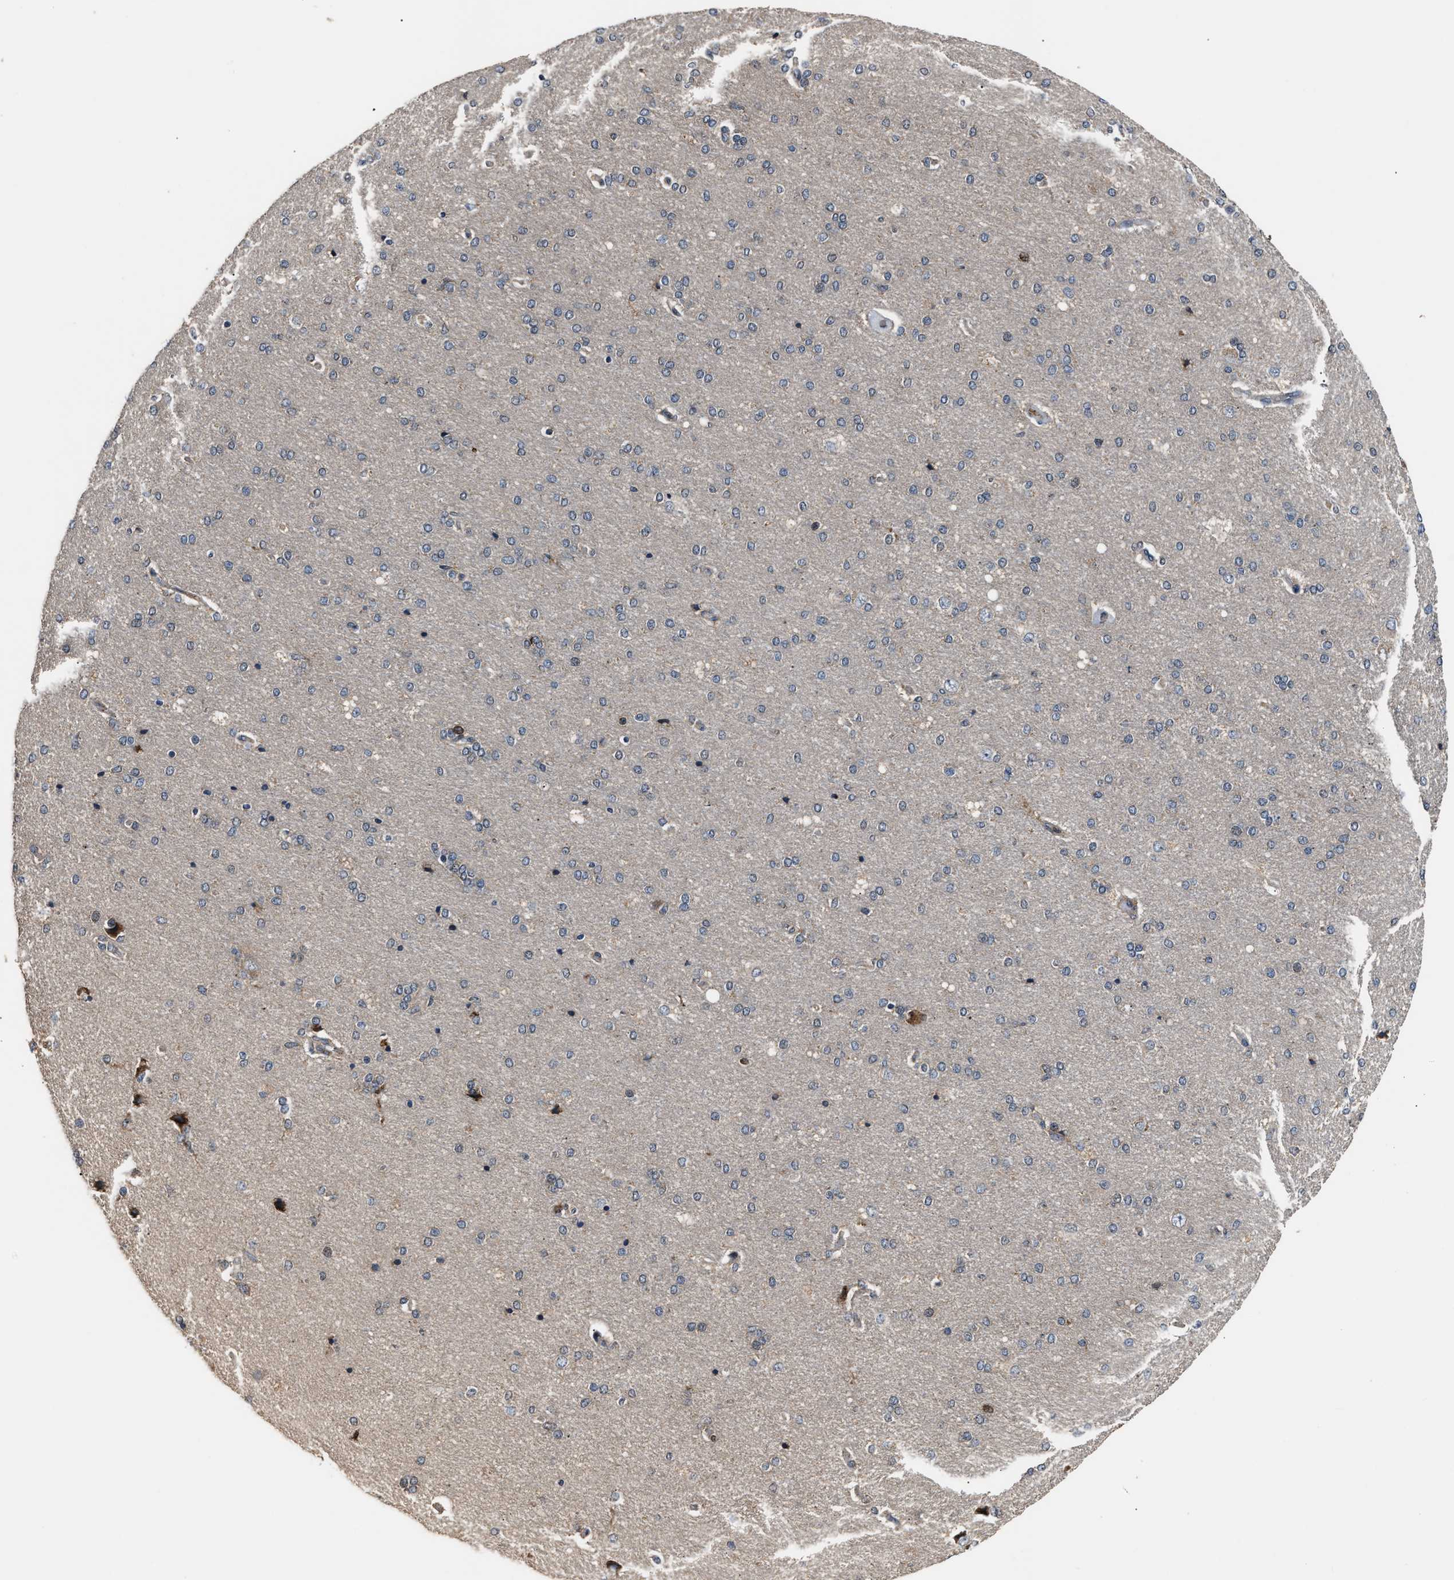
{"staining": {"intensity": "weak", "quantity": "25%-75%", "location": "cytoplasmic/membranous"}, "tissue": "cerebral cortex", "cell_type": "Endothelial cells", "image_type": "normal", "snomed": [{"axis": "morphology", "description": "Normal tissue, NOS"}, {"axis": "topography", "description": "Cerebral cortex"}], "caption": "Immunohistochemistry (IHC) (DAB (3,3'-diaminobenzidine)) staining of benign human cerebral cortex demonstrates weak cytoplasmic/membranous protein positivity in approximately 25%-75% of endothelial cells.", "gene": "IMPDH2", "patient": {"sex": "male", "age": 62}}